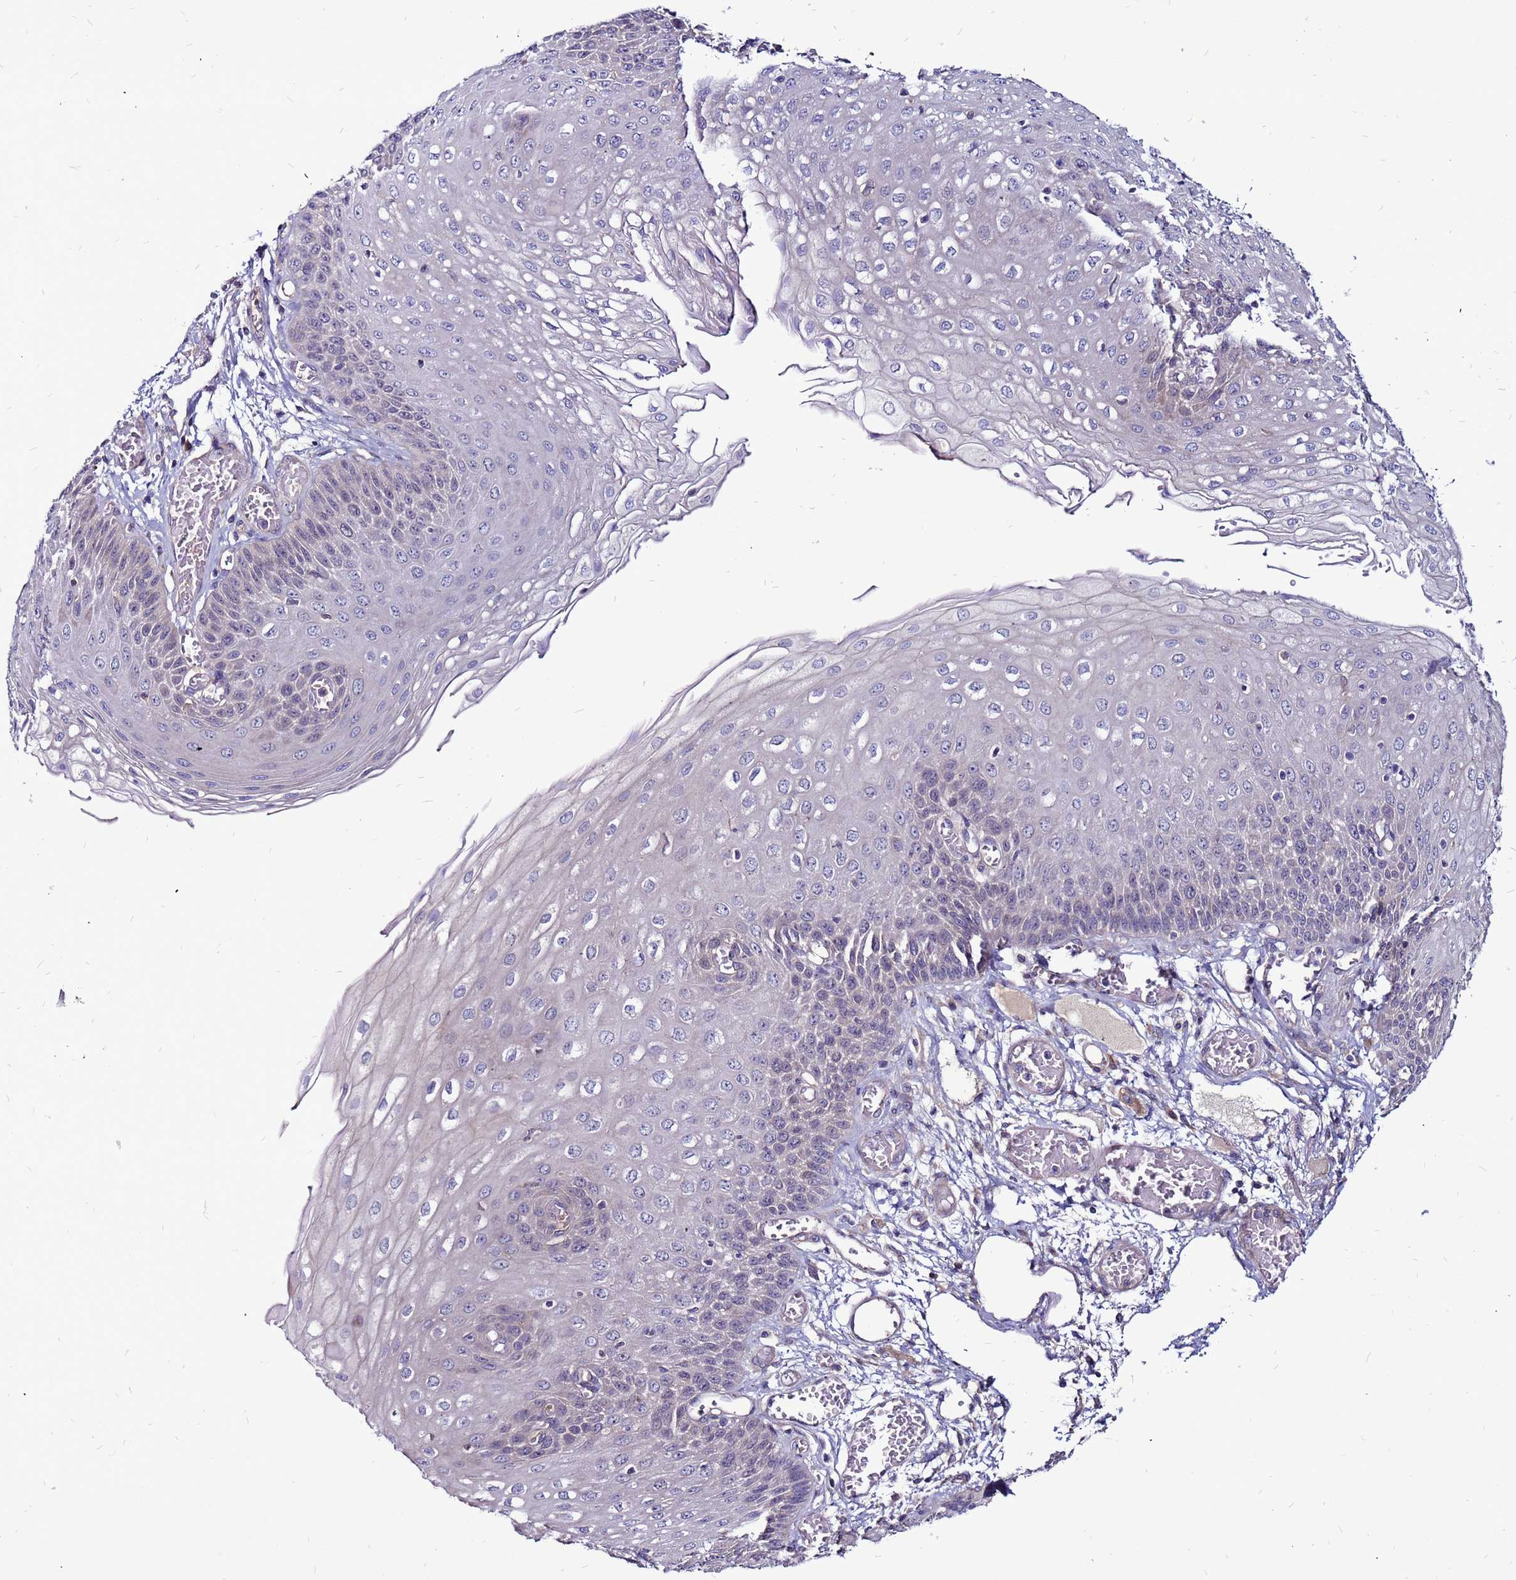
{"staining": {"intensity": "negative", "quantity": "none", "location": "none"}, "tissue": "esophagus", "cell_type": "Squamous epithelial cells", "image_type": "normal", "snomed": [{"axis": "morphology", "description": "Normal tissue, NOS"}, {"axis": "topography", "description": "Esophagus"}], "caption": "The IHC image has no significant positivity in squamous epithelial cells of esophagus.", "gene": "GPN3", "patient": {"sex": "male", "age": 81}}